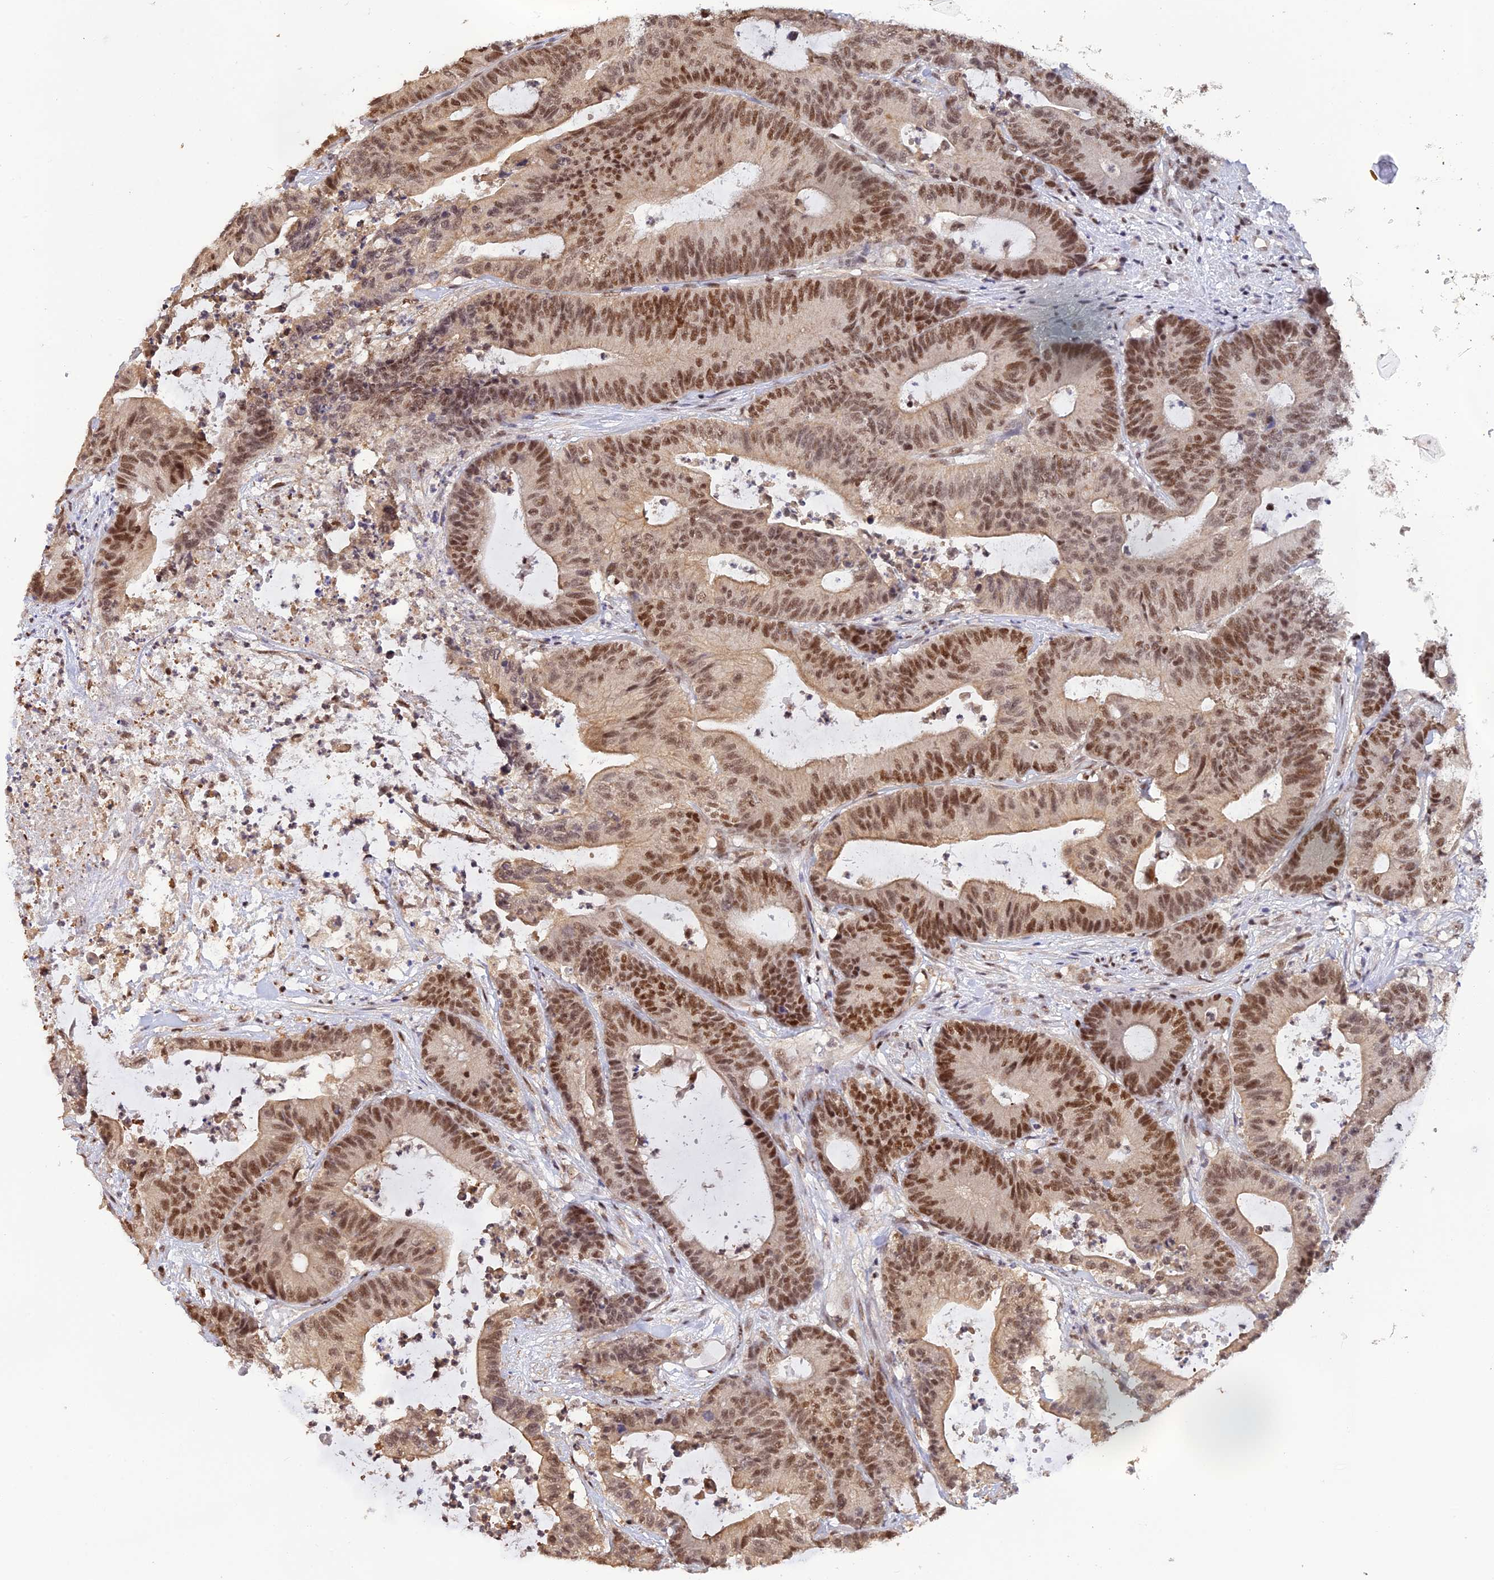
{"staining": {"intensity": "moderate", "quantity": ">75%", "location": "nuclear"}, "tissue": "colorectal cancer", "cell_type": "Tumor cells", "image_type": "cancer", "snomed": [{"axis": "morphology", "description": "Adenocarcinoma, NOS"}, {"axis": "topography", "description": "Colon"}], "caption": "Brown immunohistochemical staining in human colorectal cancer (adenocarcinoma) shows moderate nuclear expression in about >75% of tumor cells.", "gene": "THAP11", "patient": {"sex": "female", "age": 84}}